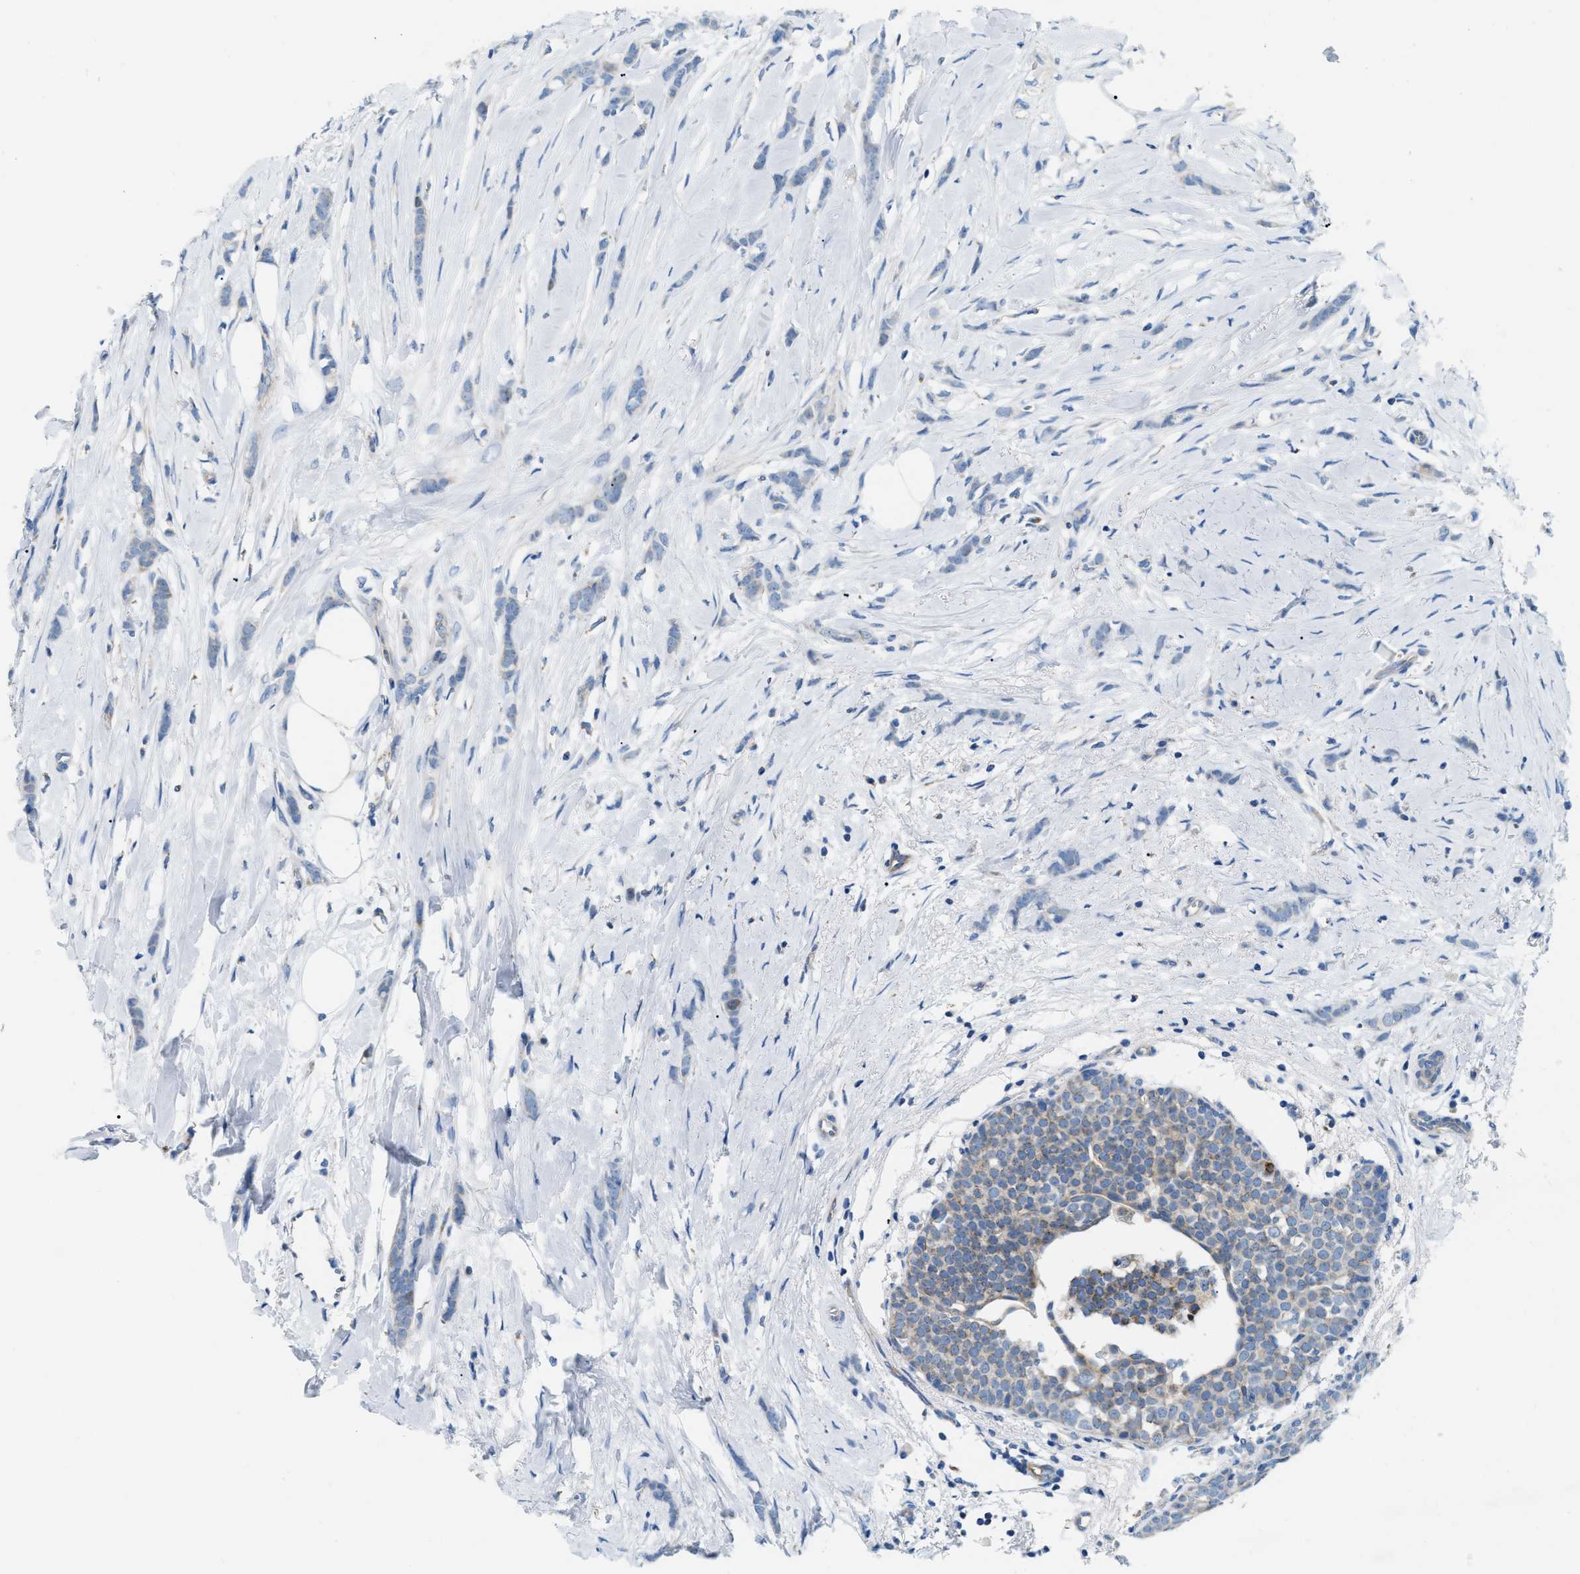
{"staining": {"intensity": "negative", "quantity": "none", "location": "none"}, "tissue": "breast cancer", "cell_type": "Tumor cells", "image_type": "cancer", "snomed": [{"axis": "morphology", "description": "Lobular carcinoma, in situ"}, {"axis": "morphology", "description": "Lobular carcinoma"}, {"axis": "topography", "description": "Breast"}], "caption": "Tumor cells show no significant protein expression in breast cancer.", "gene": "JADE1", "patient": {"sex": "female", "age": 41}}